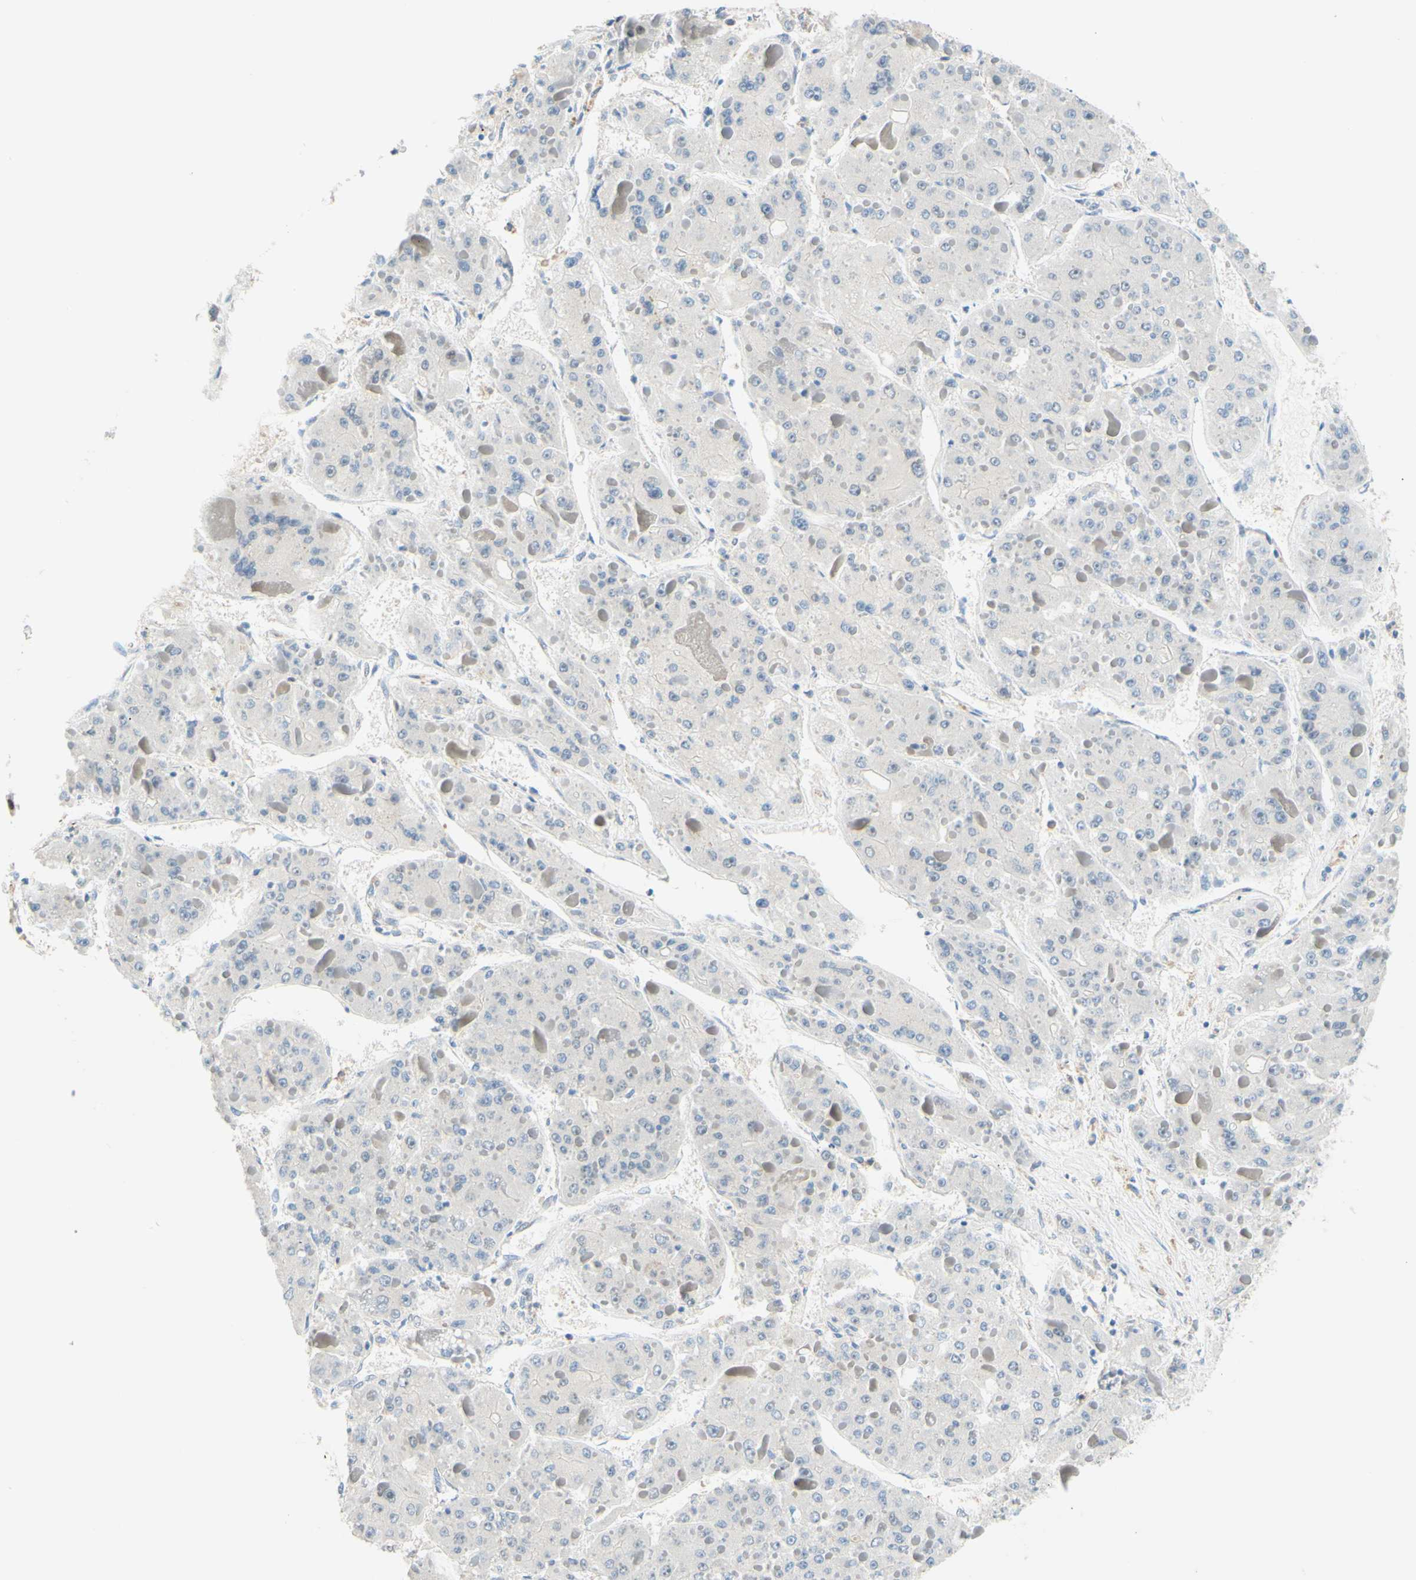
{"staining": {"intensity": "negative", "quantity": "none", "location": "none"}, "tissue": "liver cancer", "cell_type": "Tumor cells", "image_type": "cancer", "snomed": [{"axis": "morphology", "description": "Carcinoma, Hepatocellular, NOS"}, {"axis": "topography", "description": "Liver"}], "caption": "A high-resolution photomicrograph shows IHC staining of liver hepatocellular carcinoma, which shows no significant expression in tumor cells.", "gene": "C2CD2L", "patient": {"sex": "female", "age": 73}}